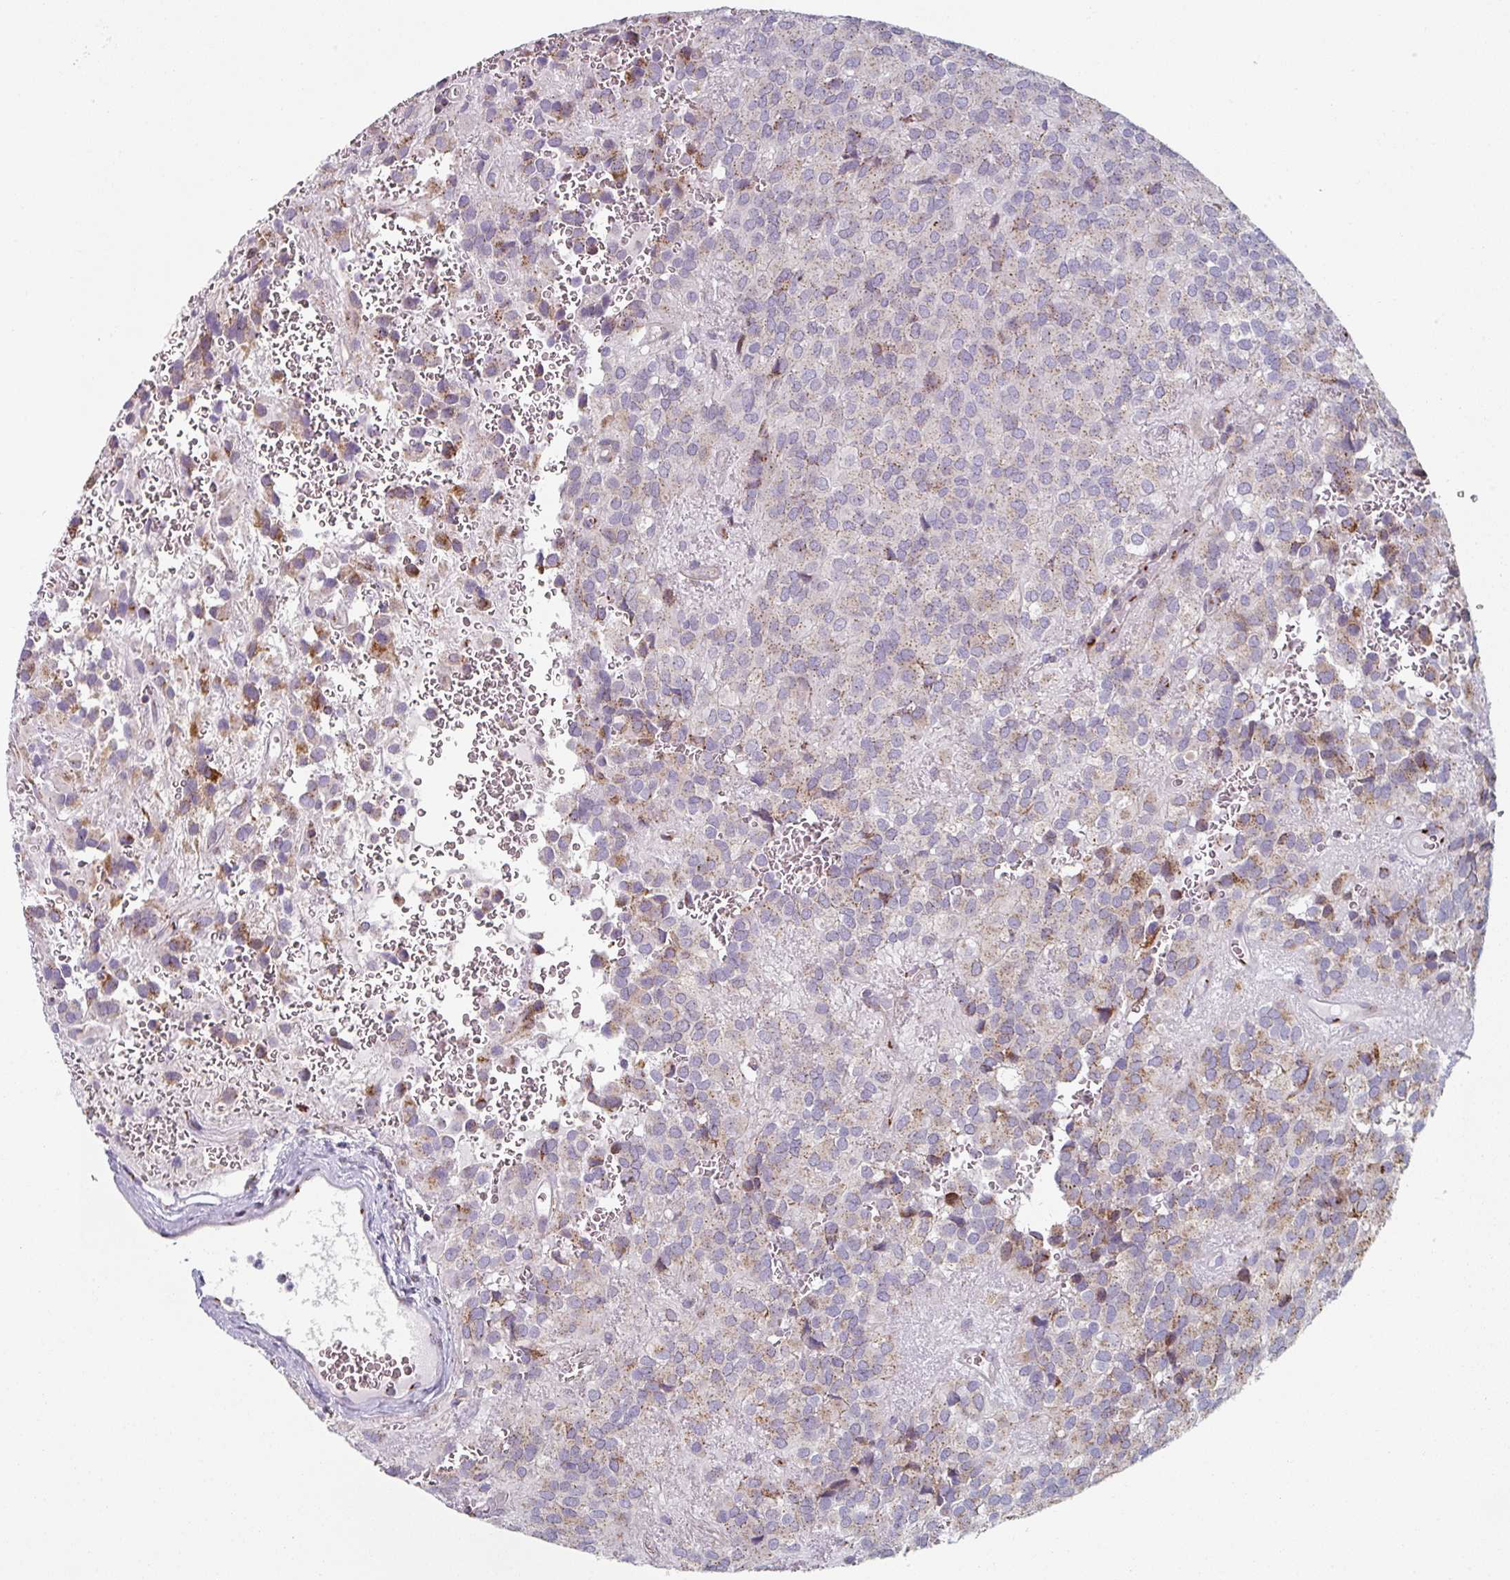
{"staining": {"intensity": "moderate", "quantity": "<25%", "location": "cytoplasmic/membranous"}, "tissue": "glioma", "cell_type": "Tumor cells", "image_type": "cancer", "snomed": [{"axis": "morphology", "description": "Glioma, malignant, Low grade"}, {"axis": "topography", "description": "Brain"}], "caption": "Brown immunohistochemical staining in malignant glioma (low-grade) exhibits moderate cytoplasmic/membranous positivity in approximately <25% of tumor cells.", "gene": "CCDC85B", "patient": {"sex": "male", "age": 56}}